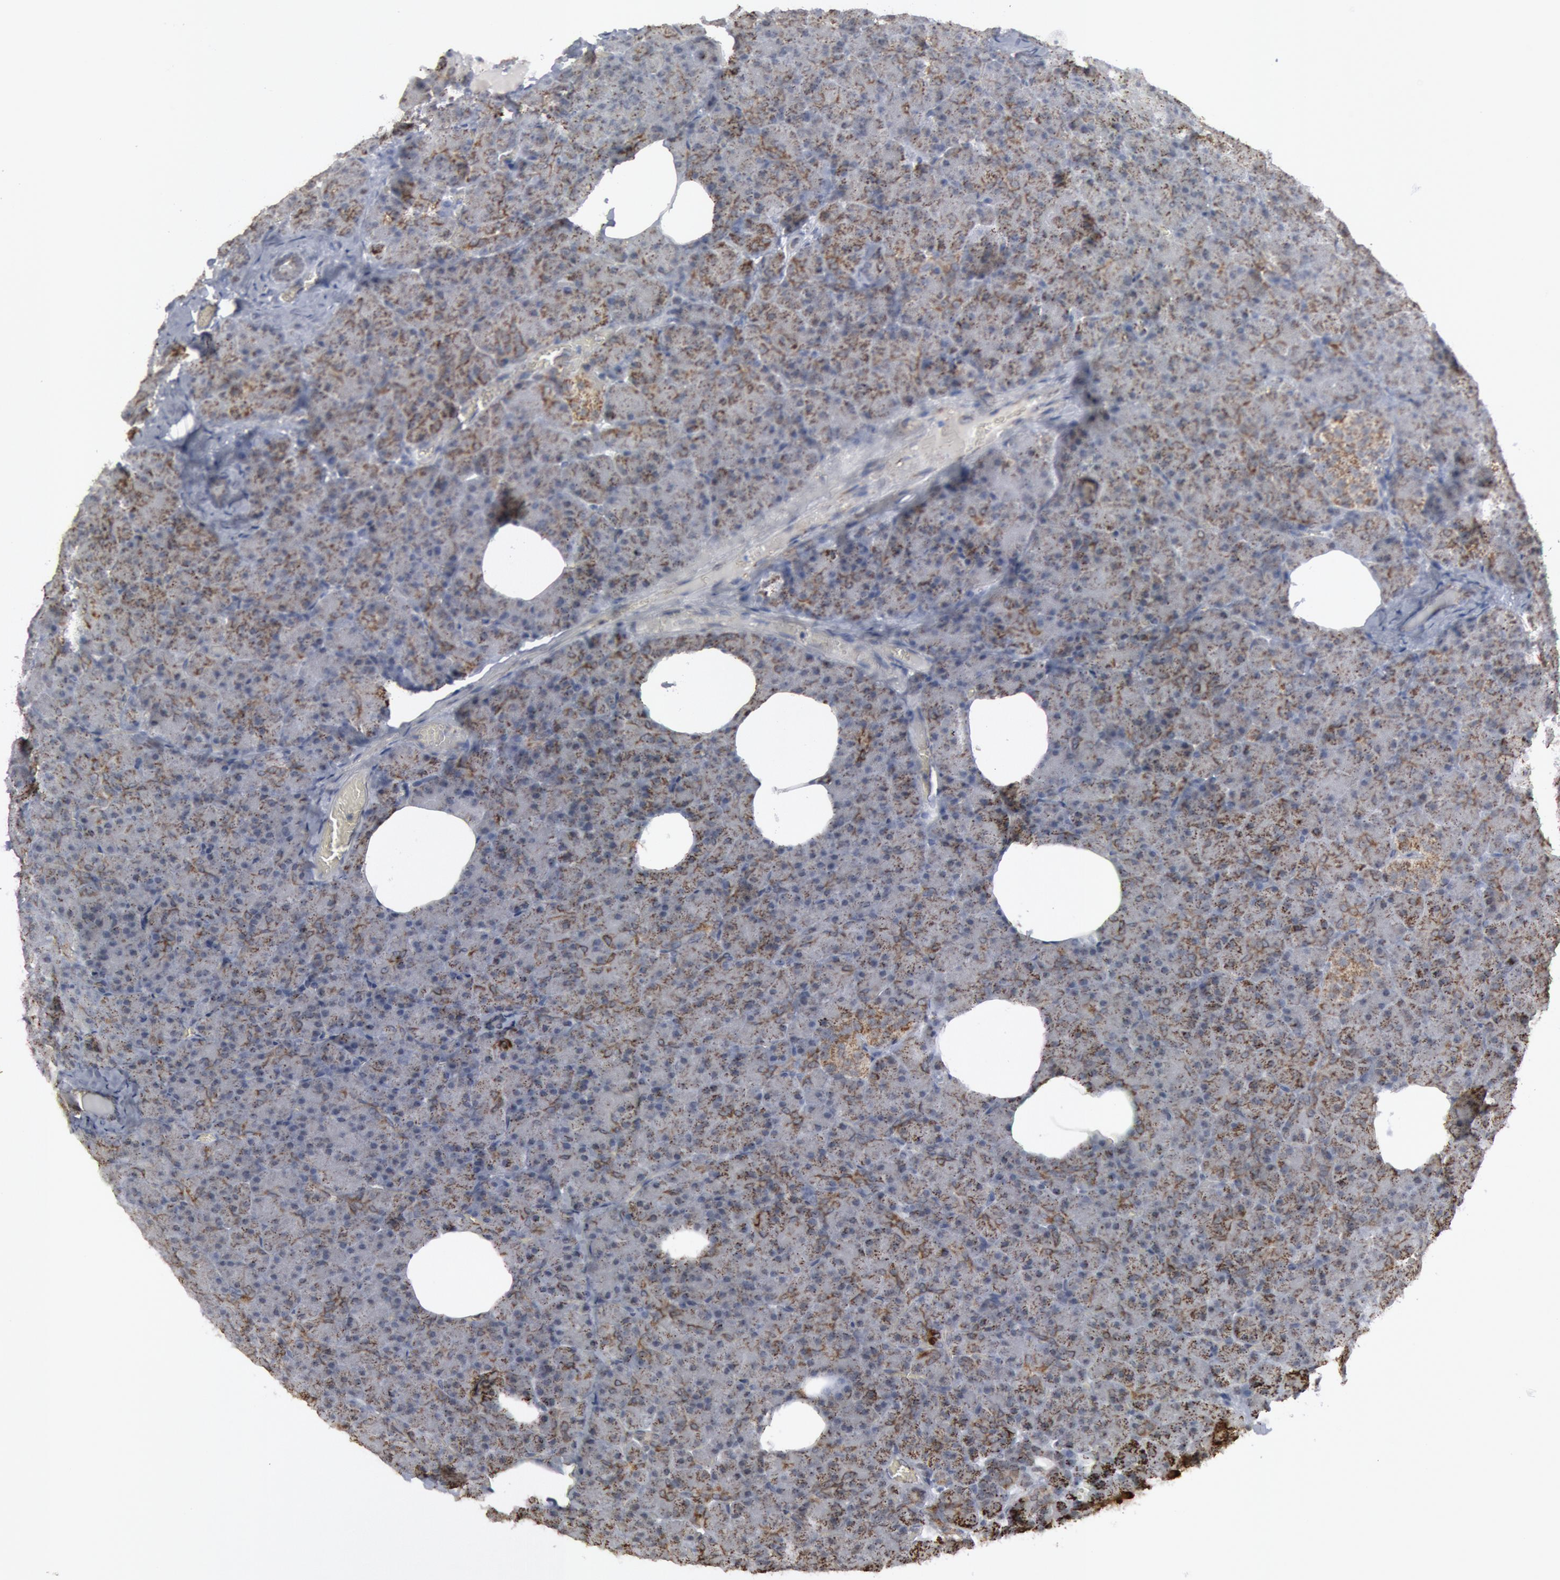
{"staining": {"intensity": "moderate", "quantity": "25%-75%", "location": "cytoplasmic/membranous"}, "tissue": "pancreas", "cell_type": "Exocrine glandular cells", "image_type": "normal", "snomed": [{"axis": "morphology", "description": "Normal tissue, NOS"}, {"axis": "topography", "description": "Pancreas"}], "caption": "Protein analysis of unremarkable pancreas exhibits moderate cytoplasmic/membranous expression in about 25%-75% of exocrine glandular cells. (DAB (3,3'-diaminobenzidine) IHC, brown staining for protein, blue staining for nuclei).", "gene": "CASP9", "patient": {"sex": "female", "age": 35}}